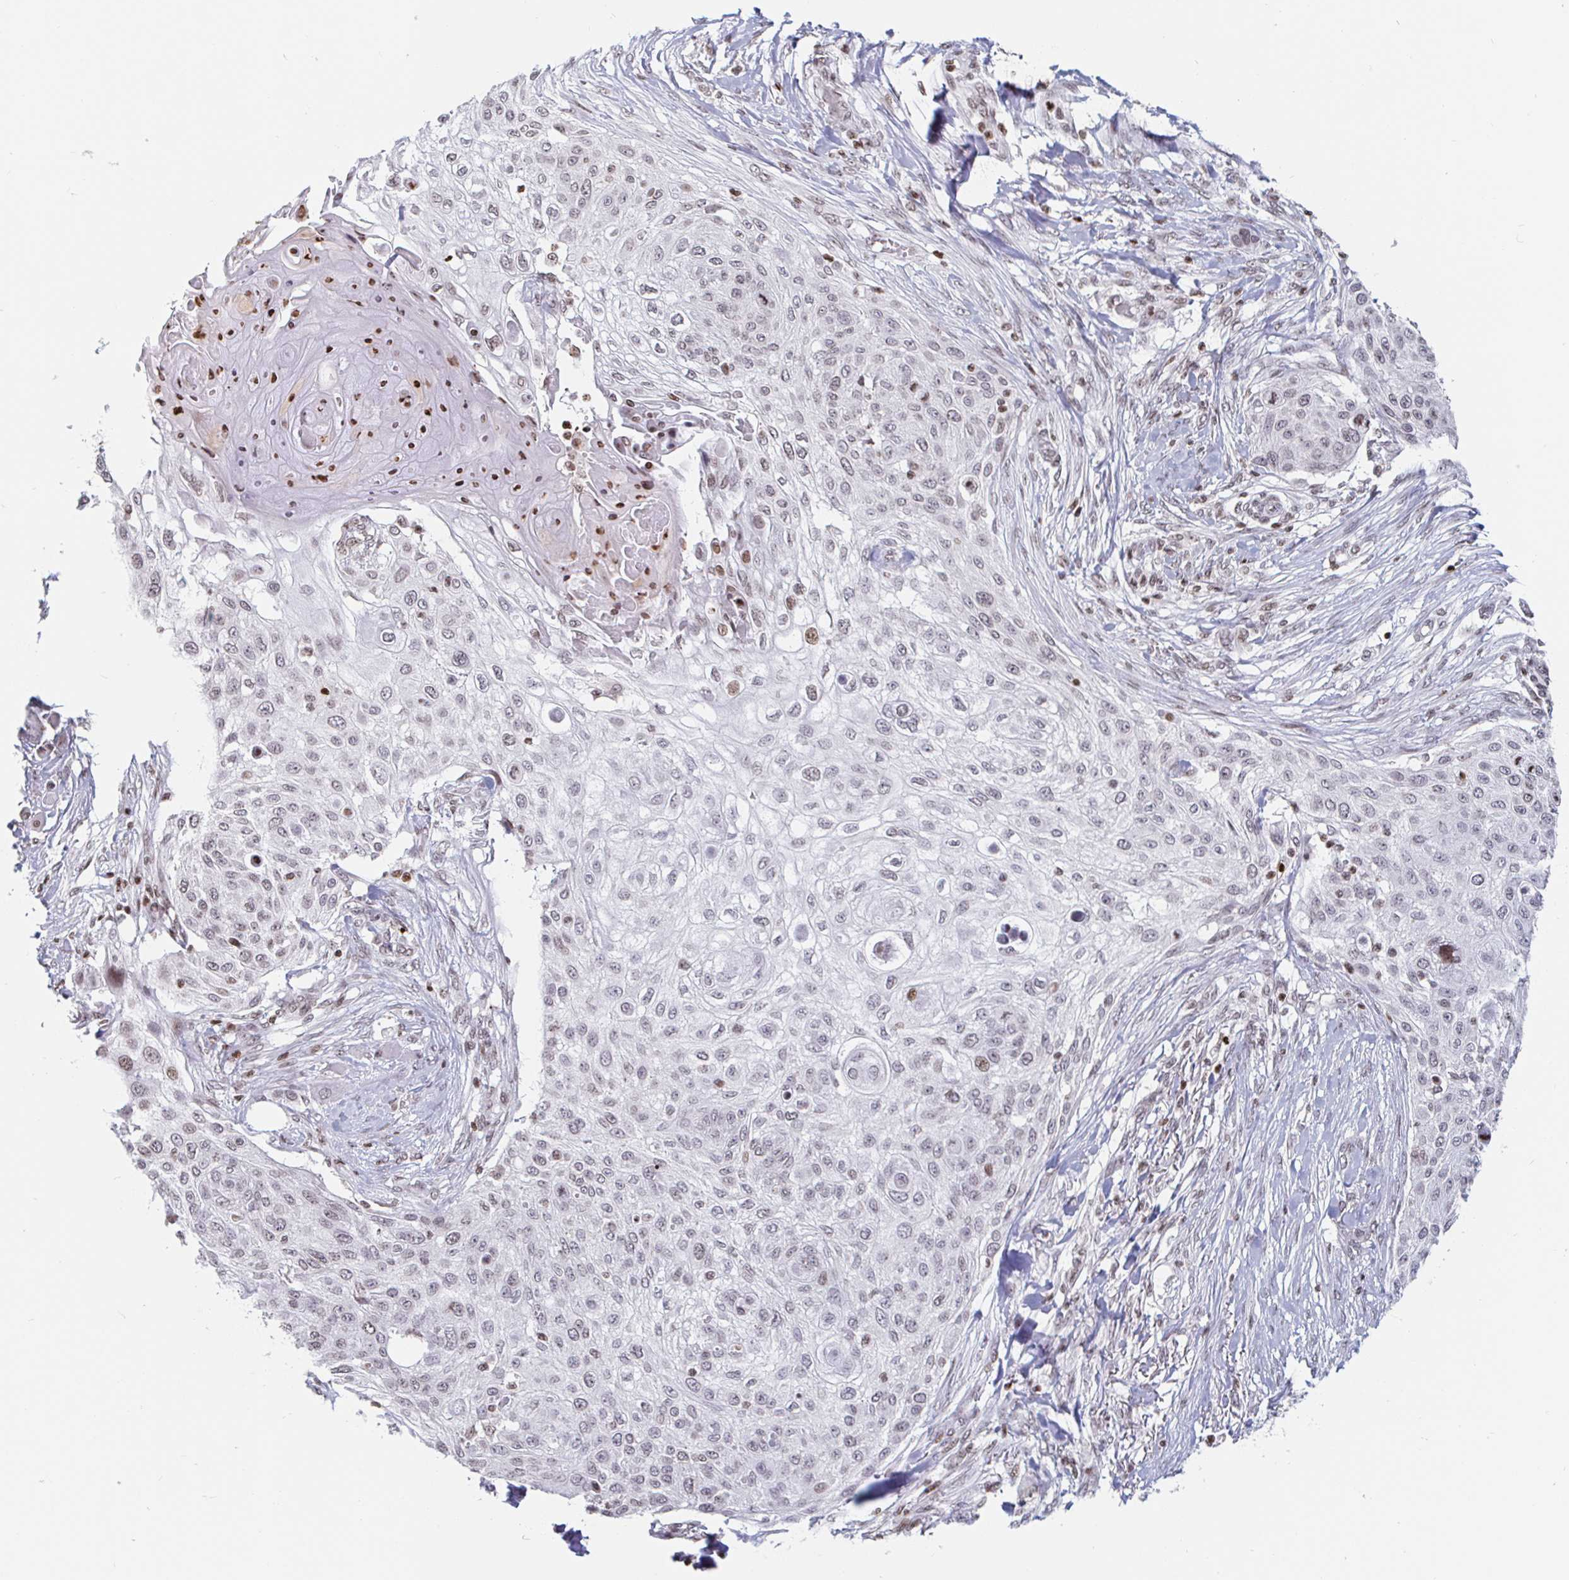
{"staining": {"intensity": "weak", "quantity": "<25%", "location": "nuclear"}, "tissue": "skin cancer", "cell_type": "Tumor cells", "image_type": "cancer", "snomed": [{"axis": "morphology", "description": "Squamous cell carcinoma, NOS"}, {"axis": "topography", "description": "Skin"}], "caption": "An IHC image of skin squamous cell carcinoma is shown. There is no staining in tumor cells of skin squamous cell carcinoma.", "gene": "HOXC10", "patient": {"sex": "female", "age": 87}}